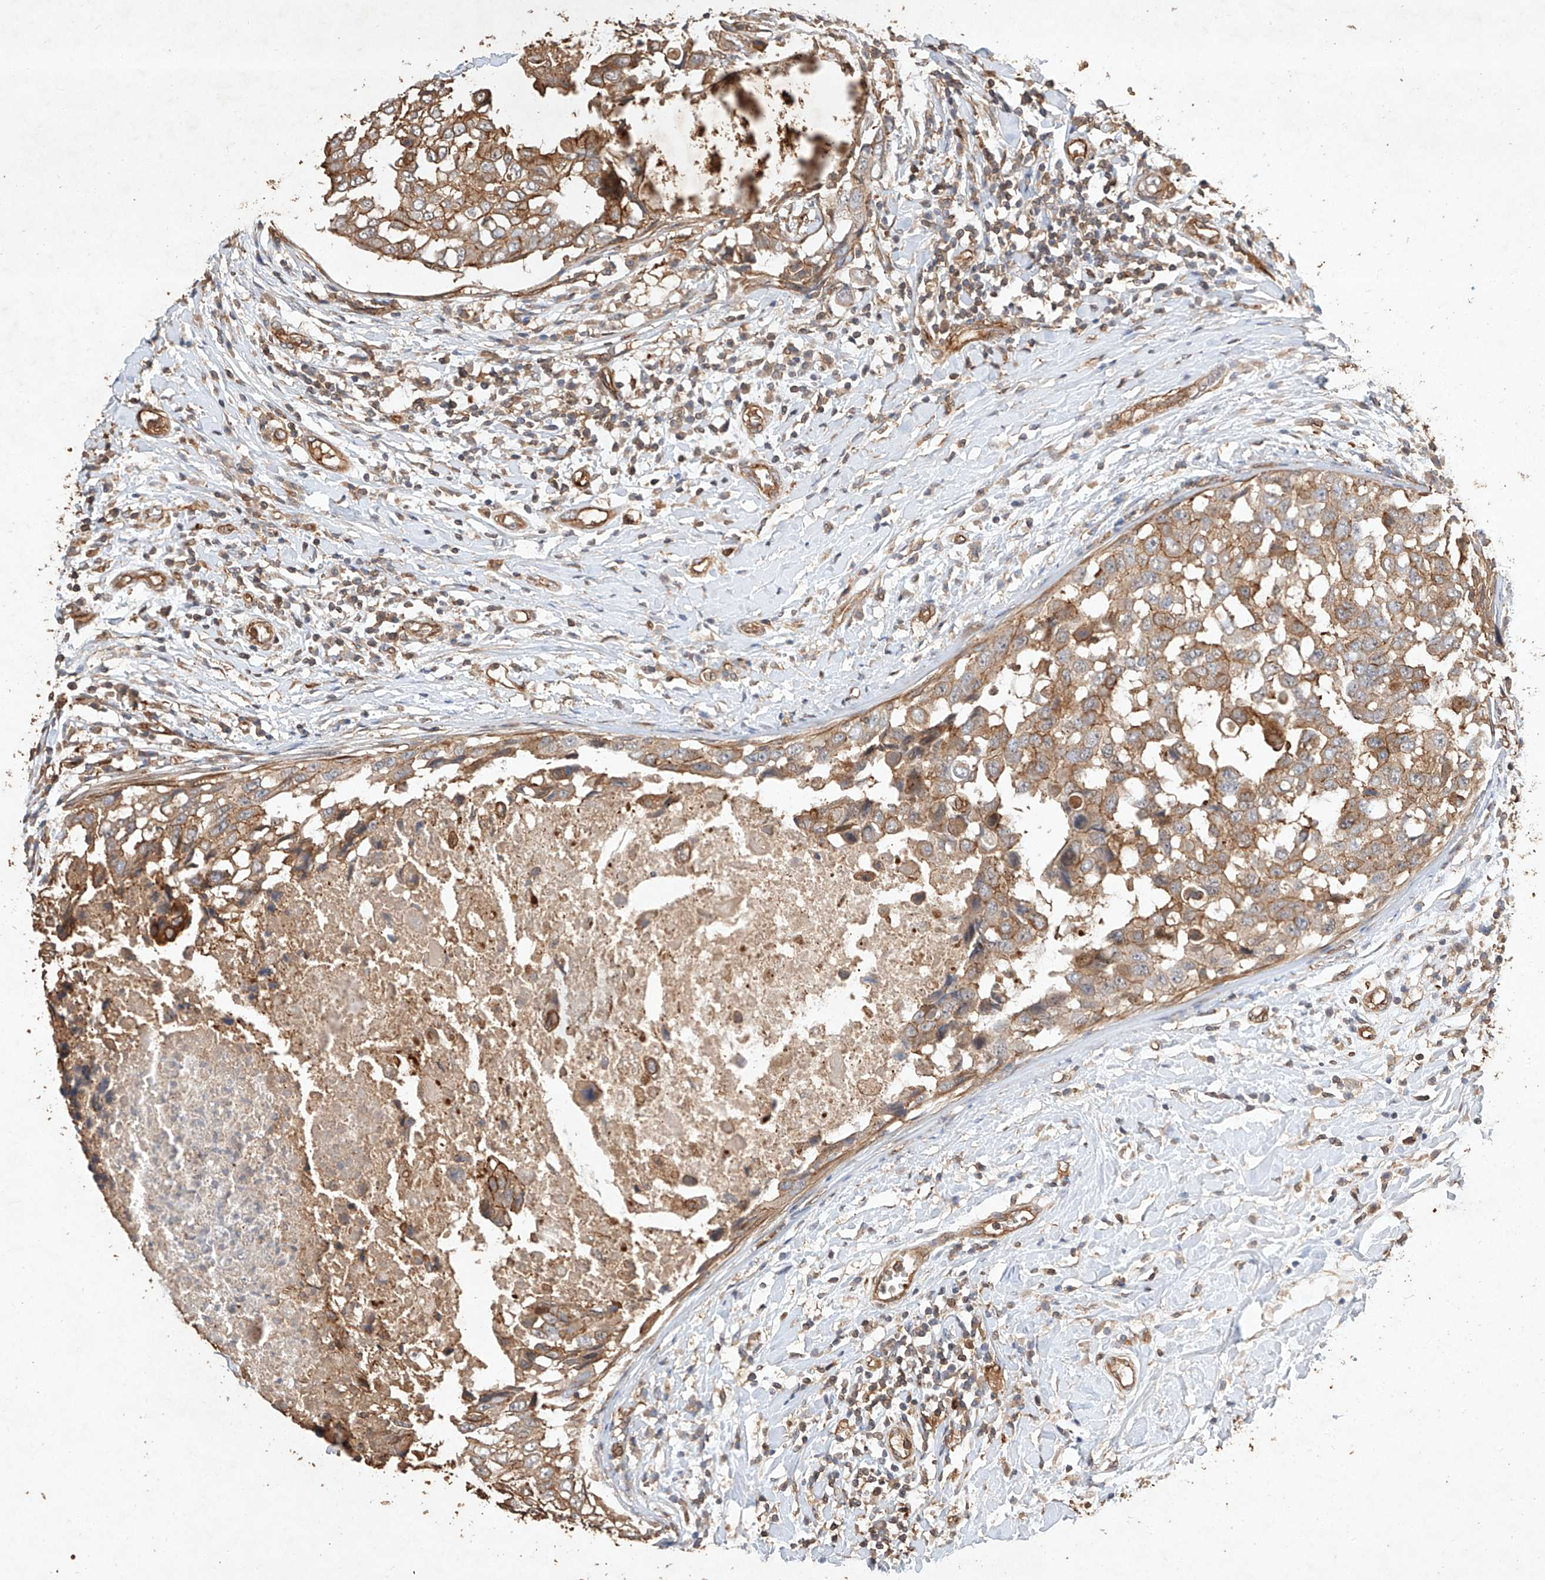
{"staining": {"intensity": "moderate", "quantity": "25%-75%", "location": "cytoplasmic/membranous"}, "tissue": "breast cancer", "cell_type": "Tumor cells", "image_type": "cancer", "snomed": [{"axis": "morphology", "description": "Duct carcinoma"}, {"axis": "topography", "description": "Breast"}], "caption": "Breast cancer stained with IHC exhibits moderate cytoplasmic/membranous staining in approximately 25%-75% of tumor cells.", "gene": "GHDC", "patient": {"sex": "female", "age": 27}}